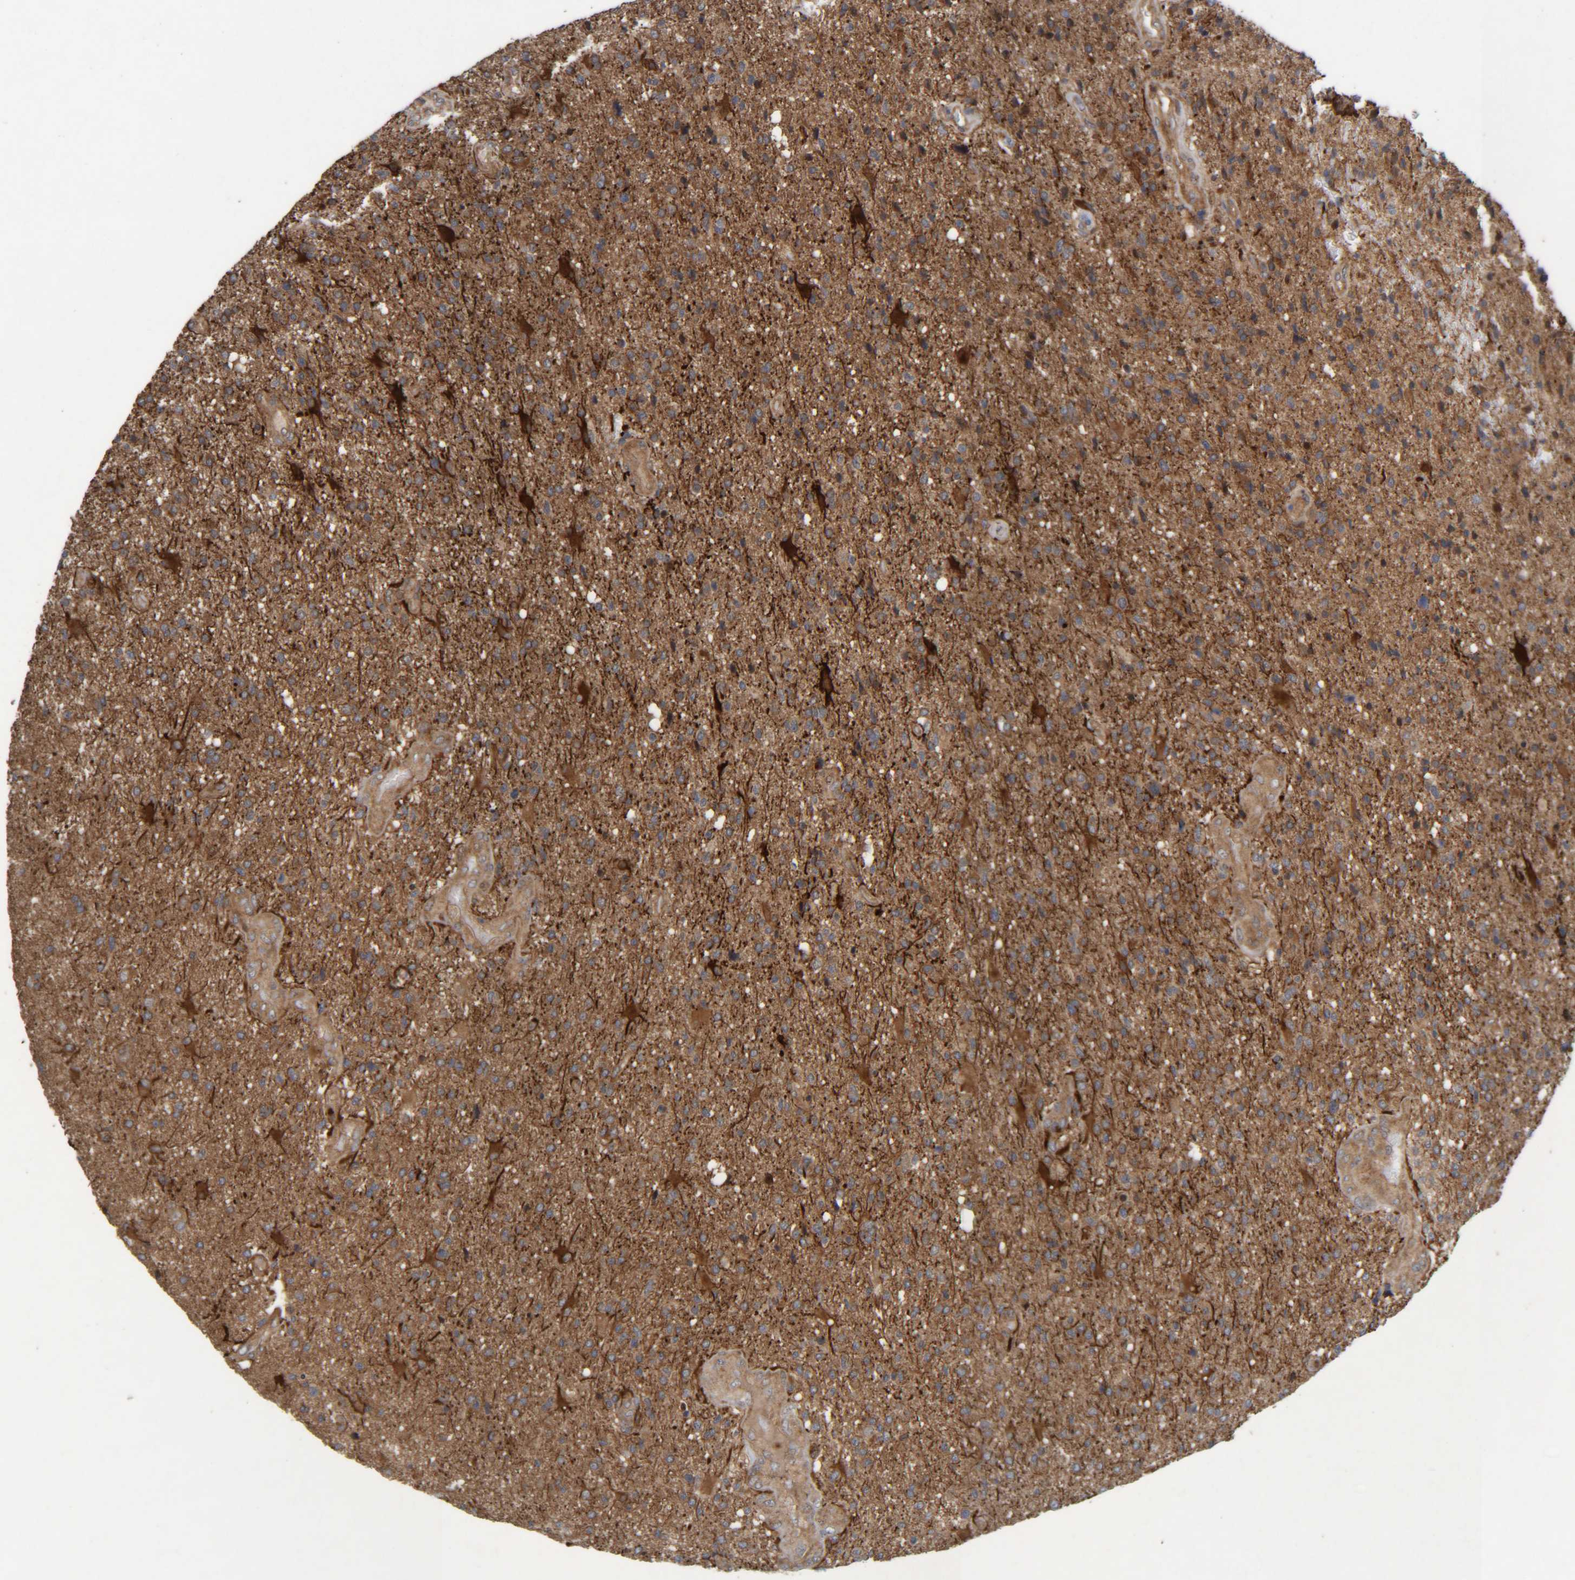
{"staining": {"intensity": "moderate", "quantity": ">75%", "location": "cytoplasmic/membranous"}, "tissue": "glioma", "cell_type": "Tumor cells", "image_type": "cancer", "snomed": [{"axis": "morphology", "description": "Glioma, malignant, High grade"}, {"axis": "topography", "description": "Brain"}], "caption": "A photomicrograph of human glioma stained for a protein reveals moderate cytoplasmic/membranous brown staining in tumor cells. Nuclei are stained in blue.", "gene": "CCDC57", "patient": {"sex": "male", "age": 72}}